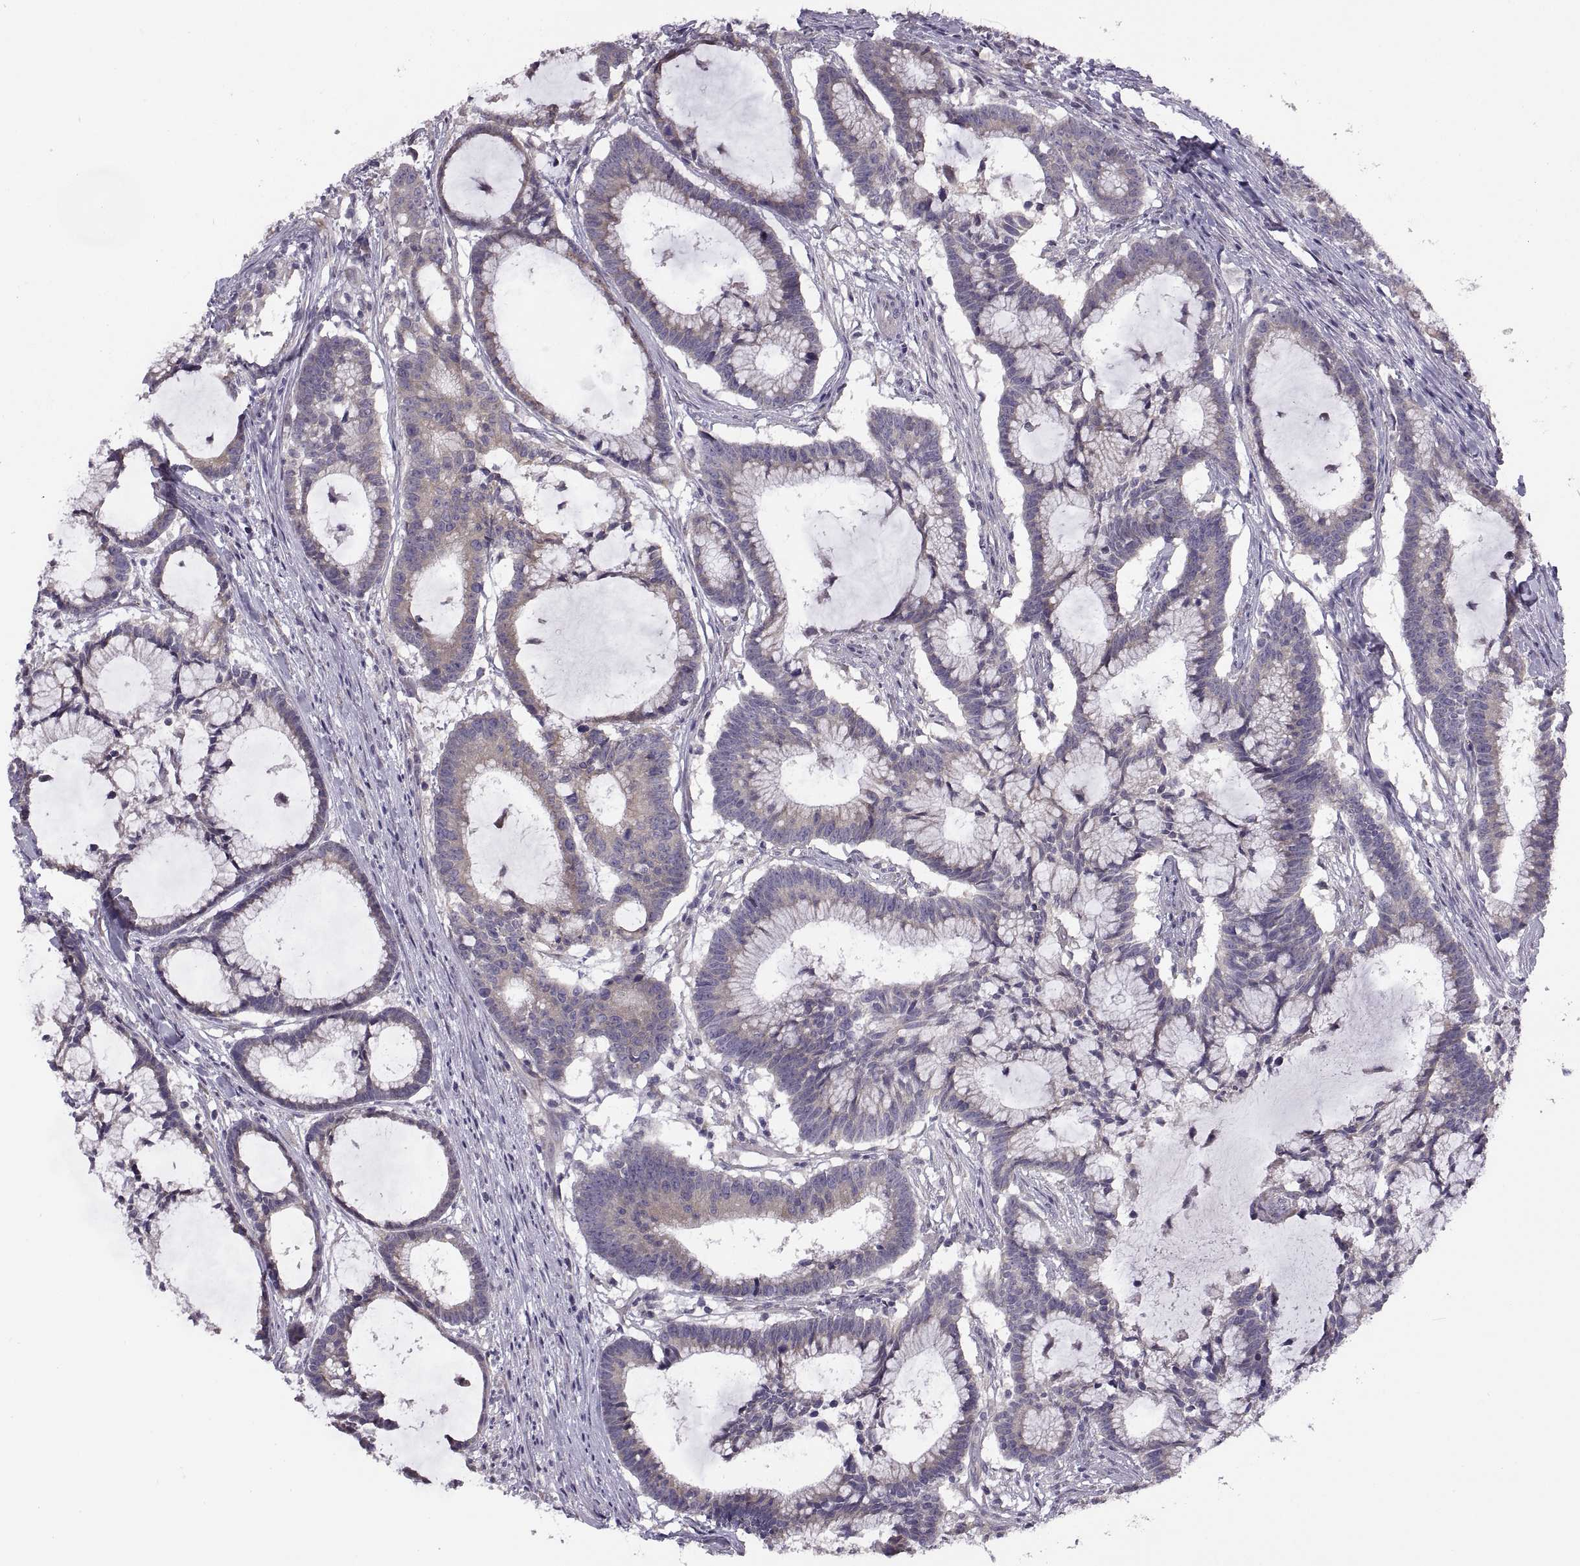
{"staining": {"intensity": "weak", "quantity": "25%-75%", "location": "cytoplasmic/membranous"}, "tissue": "colorectal cancer", "cell_type": "Tumor cells", "image_type": "cancer", "snomed": [{"axis": "morphology", "description": "Adenocarcinoma, NOS"}, {"axis": "topography", "description": "Colon"}], "caption": "A histopathology image showing weak cytoplasmic/membranous positivity in approximately 25%-75% of tumor cells in adenocarcinoma (colorectal), as visualized by brown immunohistochemical staining.", "gene": "ACSBG2", "patient": {"sex": "female", "age": 78}}